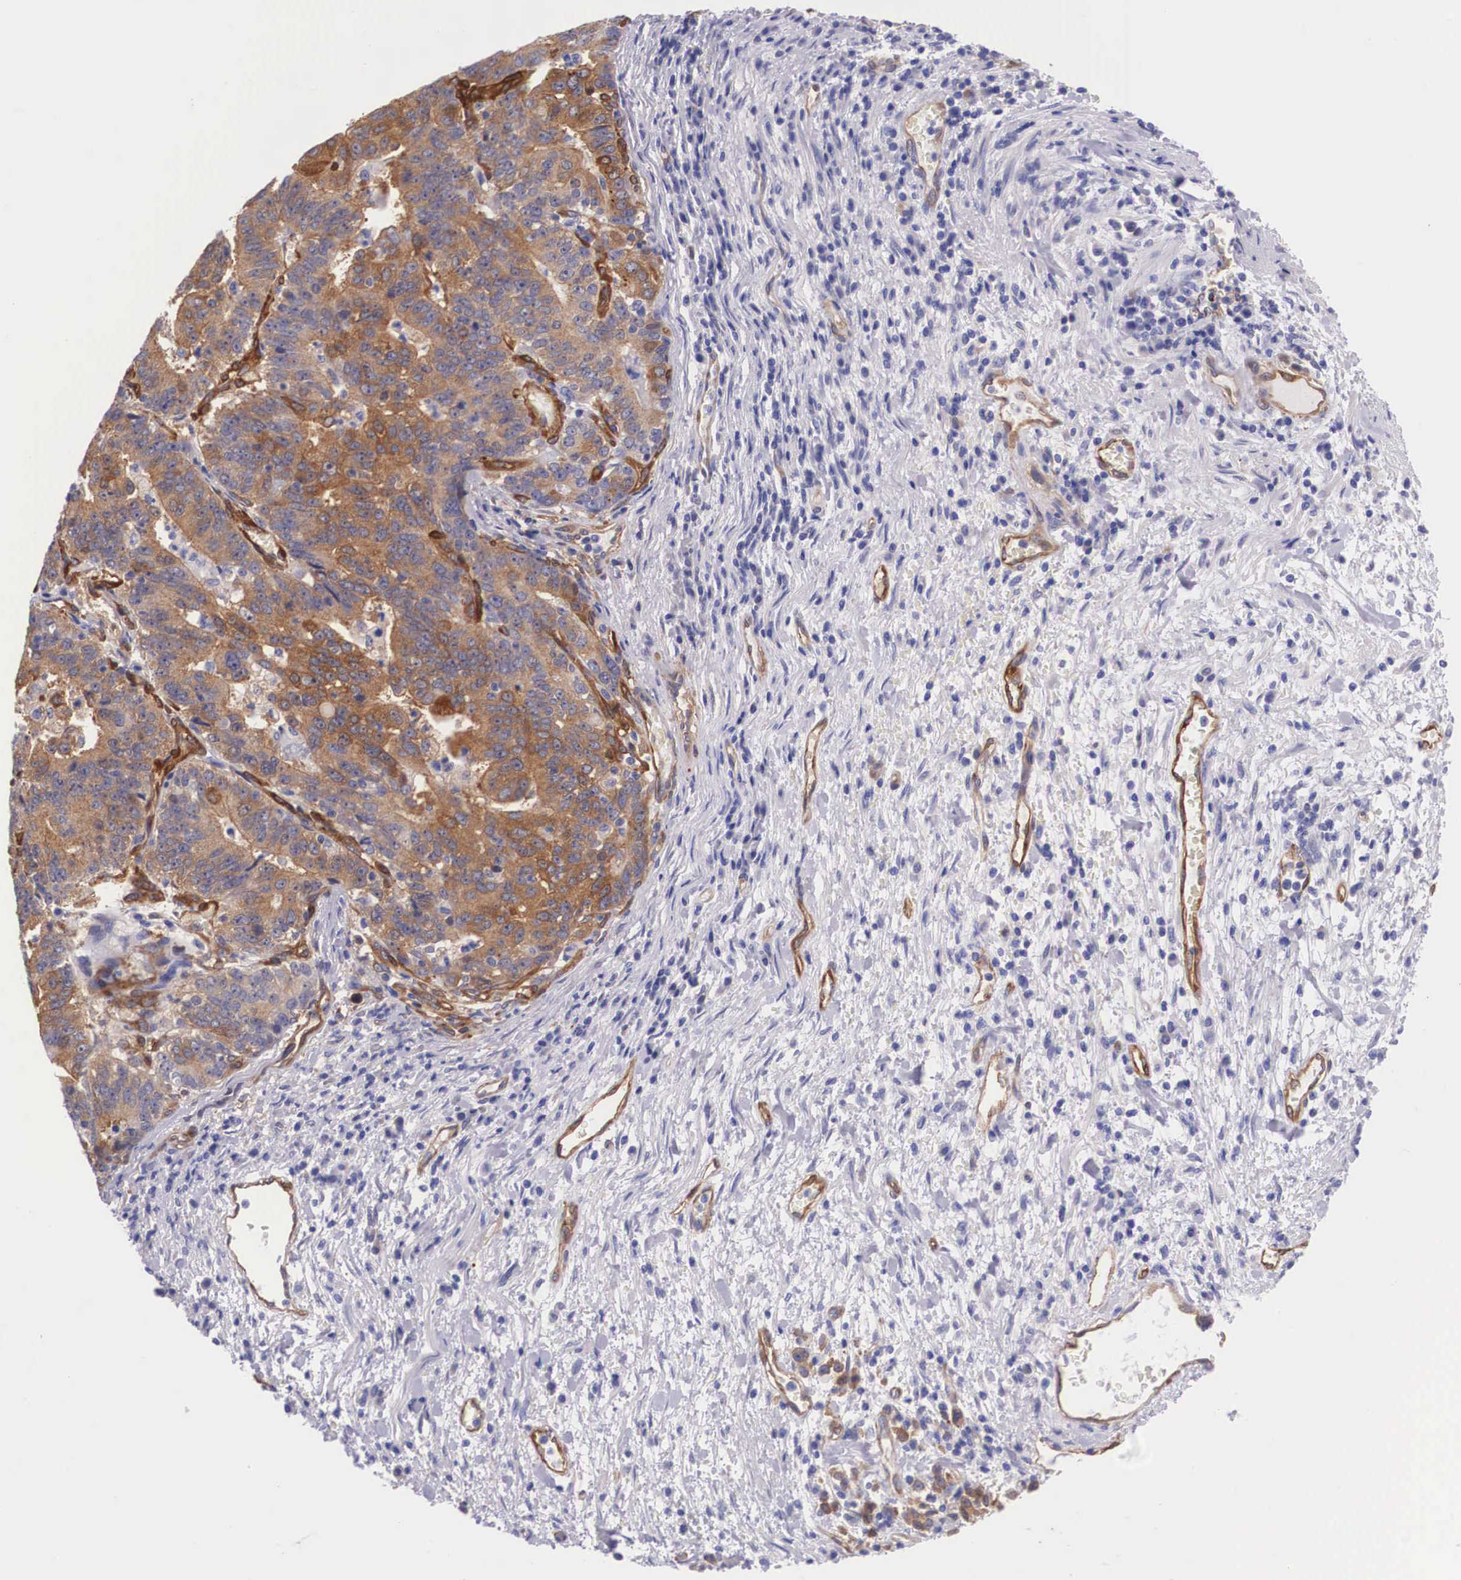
{"staining": {"intensity": "strong", "quantity": ">75%", "location": "cytoplasmic/membranous"}, "tissue": "stomach cancer", "cell_type": "Tumor cells", "image_type": "cancer", "snomed": [{"axis": "morphology", "description": "Adenocarcinoma, NOS"}, {"axis": "topography", "description": "Stomach, upper"}], "caption": "About >75% of tumor cells in human adenocarcinoma (stomach) demonstrate strong cytoplasmic/membranous protein expression as visualized by brown immunohistochemical staining.", "gene": "BCAR1", "patient": {"sex": "female", "age": 50}}